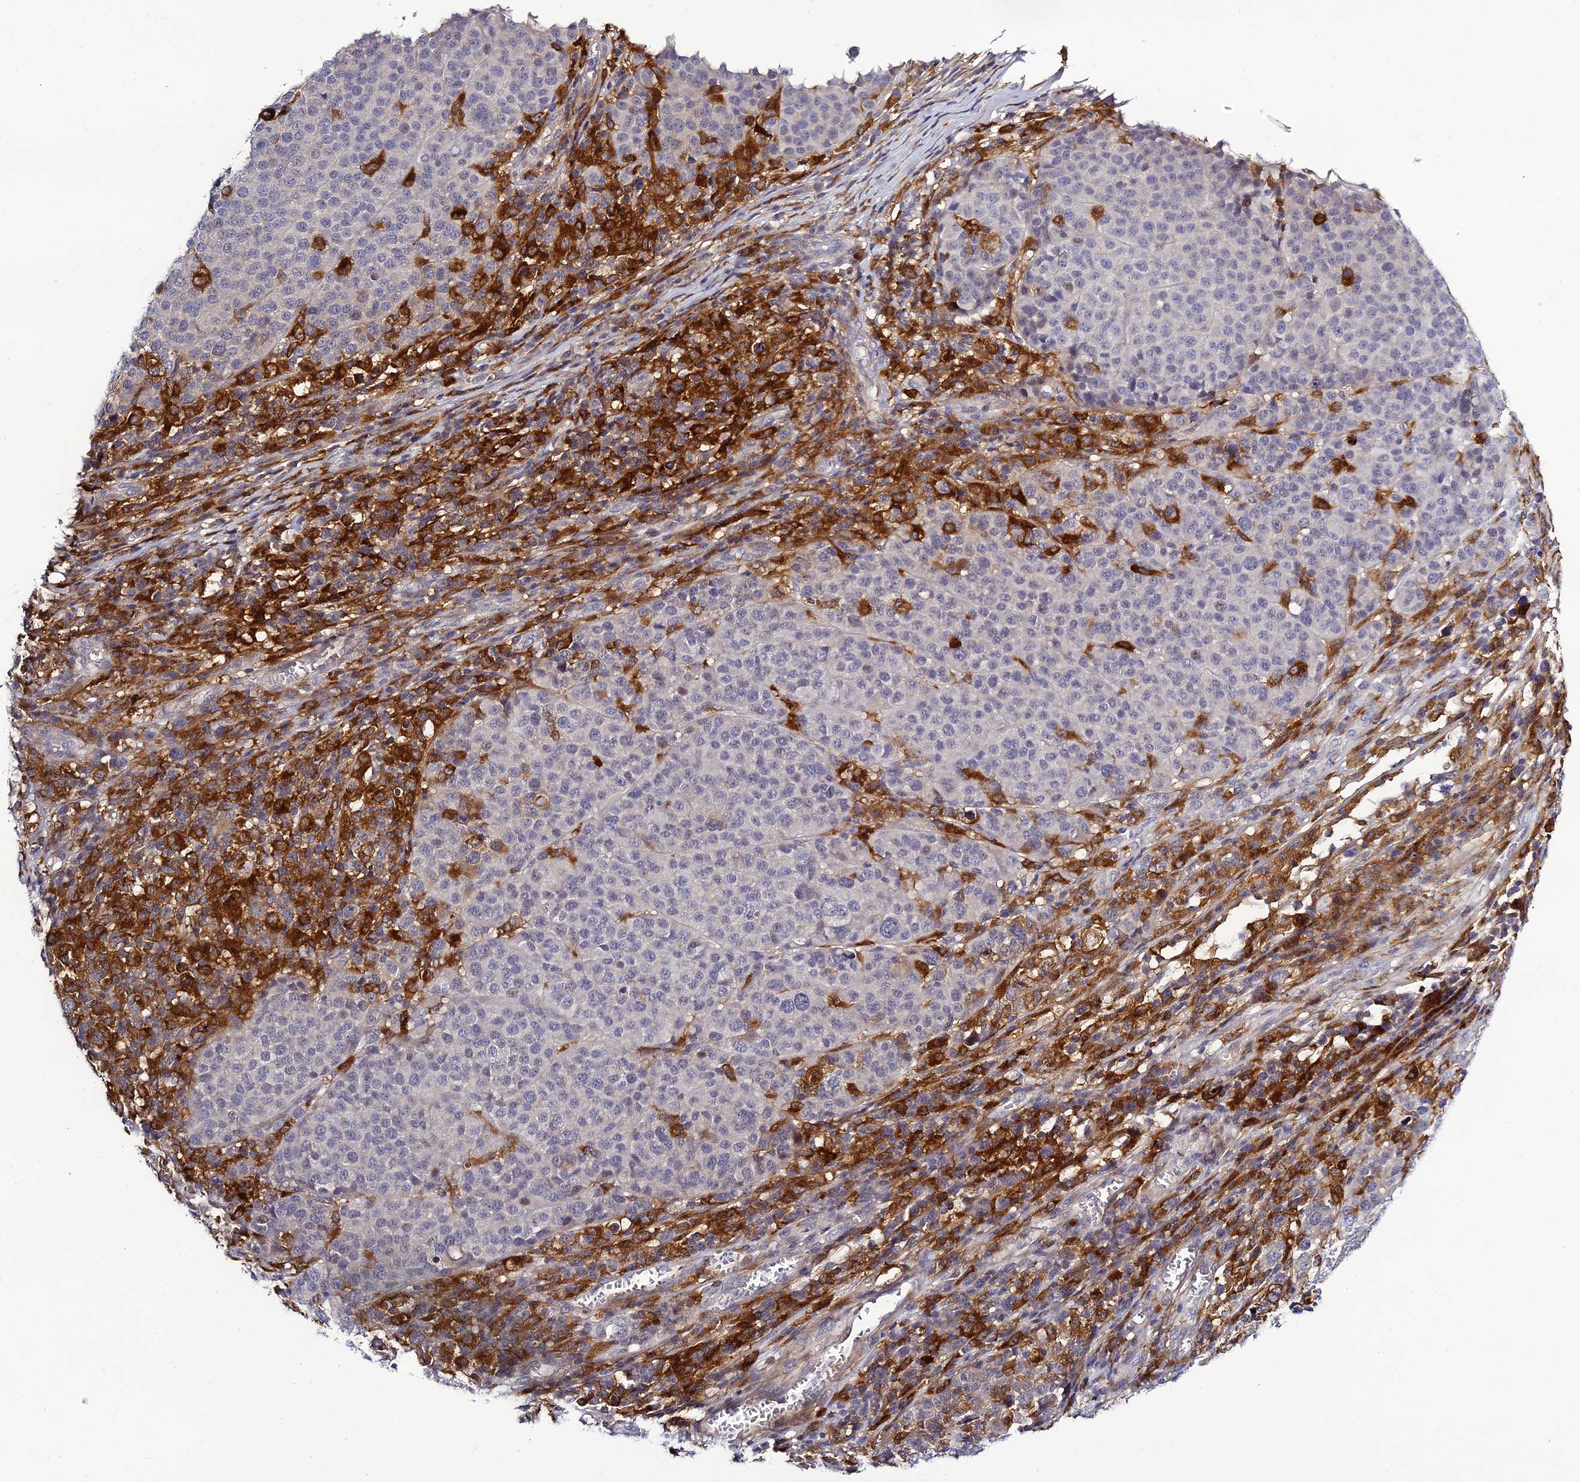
{"staining": {"intensity": "negative", "quantity": "none", "location": "none"}, "tissue": "melanoma", "cell_type": "Tumor cells", "image_type": "cancer", "snomed": [{"axis": "morphology", "description": "Malignant melanoma, Metastatic site"}, {"axis": "topography", "description": "Lymph node"}], "caption": "High magnification brightfield microscopy of malignant melanoma (metastatic site) stained with DAB (brown) and counterstained with hematoxylin (blue): tumor cells show no significant staining. (Brightfield microscopy of DAB (3,3'-diaminobenzidine) IHC at high magnification).", "gene": "IL4I1", "patient": {"sex": "male", "age": 44}}